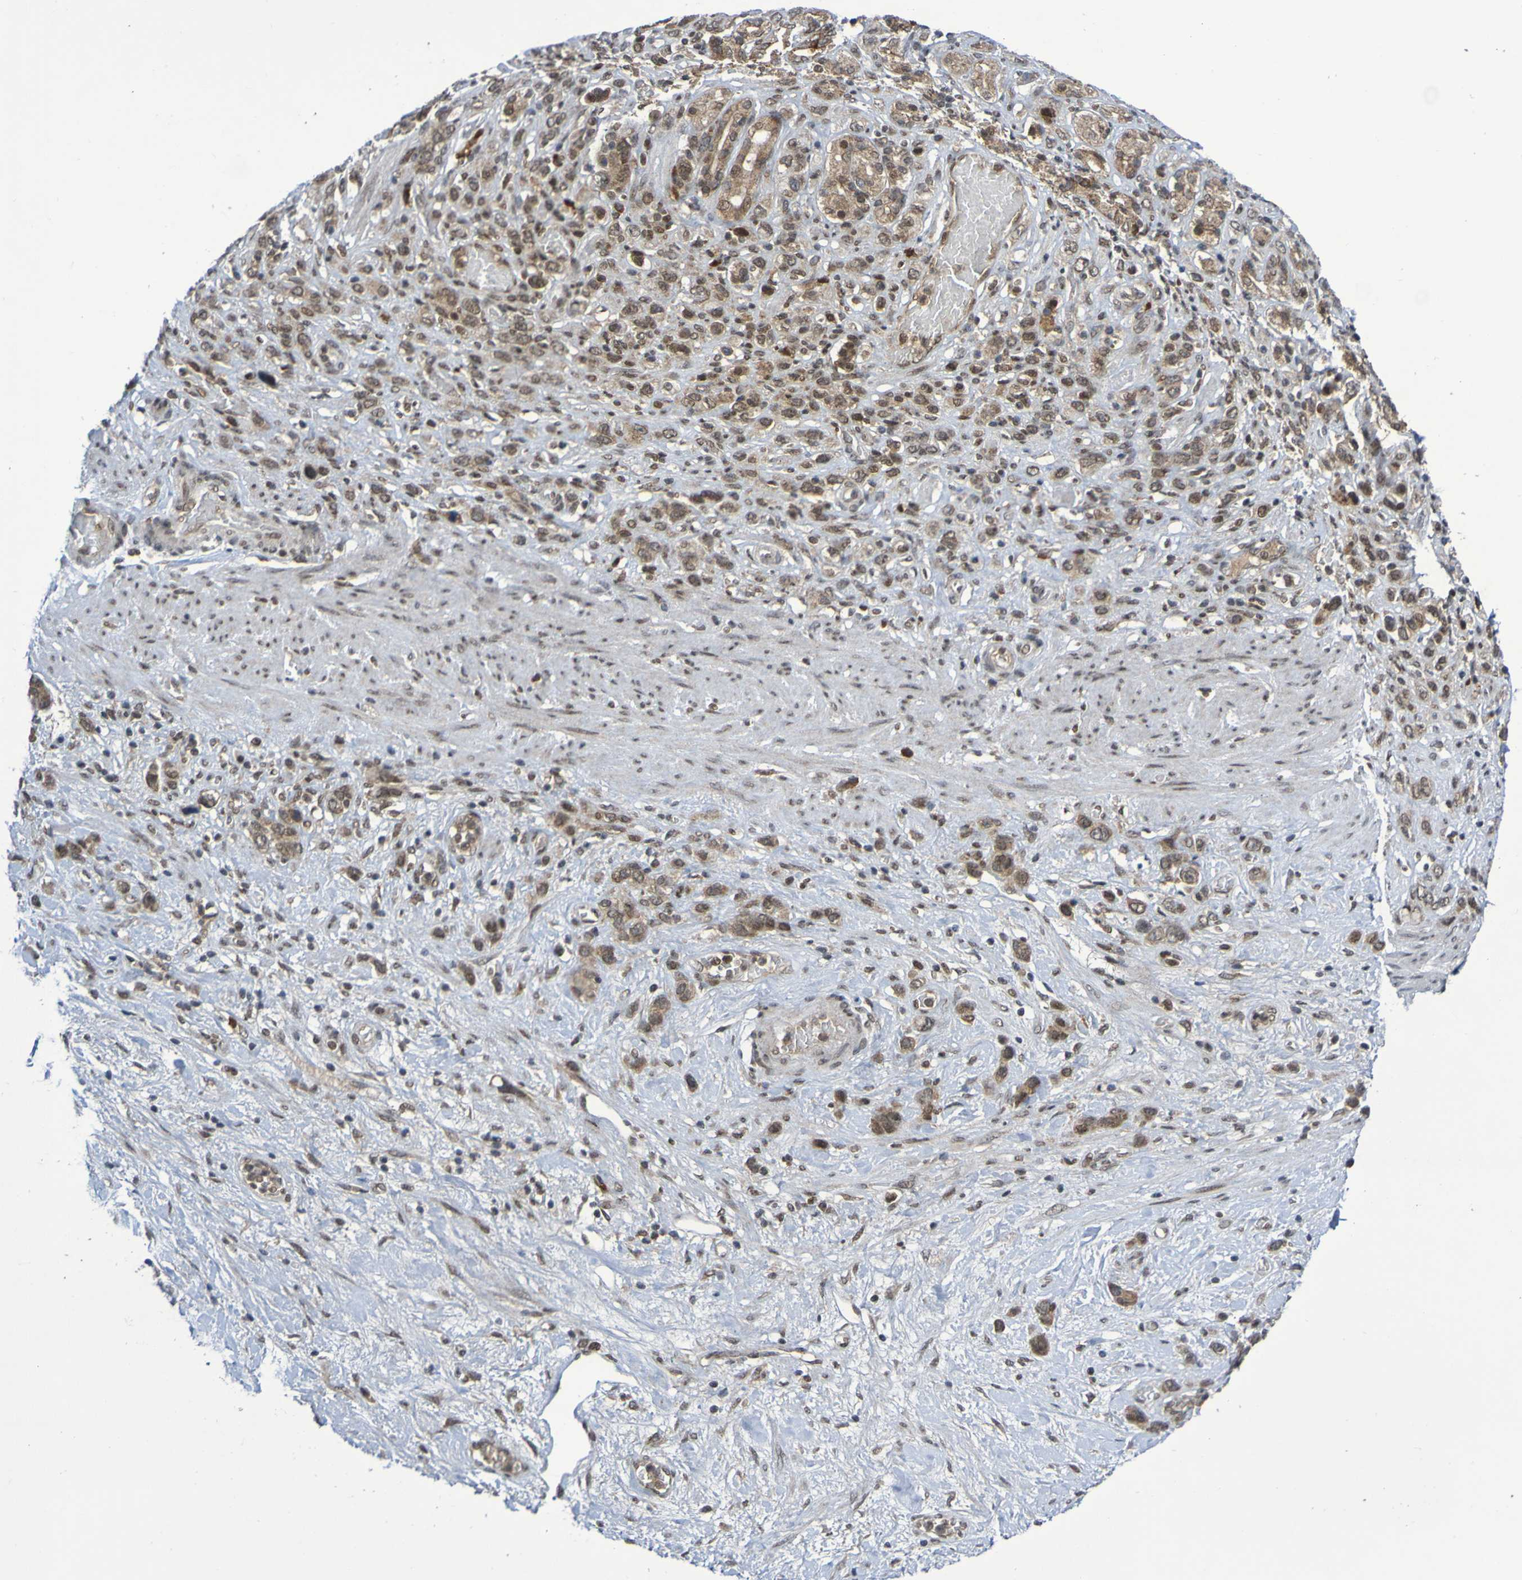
{"staining": {"intensity": "moderate", "quantity": ">75%", "location": "cytoplasmic/membranous,nuclear"}, "tissue": "stomach cancer", "cell_type": "Tumor cells", "image_type": "cancer", "snomed": [{"axis": "morphology", "description": "Adenocarcinoma, NOS"}, {"axis": "morphology", "description": "Adenocarcinoma, High grade"}, {"axis": "topography", "description": "Stomach, upper"}, {"axis": "topography", "description": "Stomach, lower"}], "caption": "This image shows immunohistochemistry staining of adenocarcinoma (stomach), with medium moderate cytoplasmic/membranous and nuclear positivity in about >75% of tumor cells.", "gene": "ITLN1", "patient": {"sex": "female", "age": 65}}